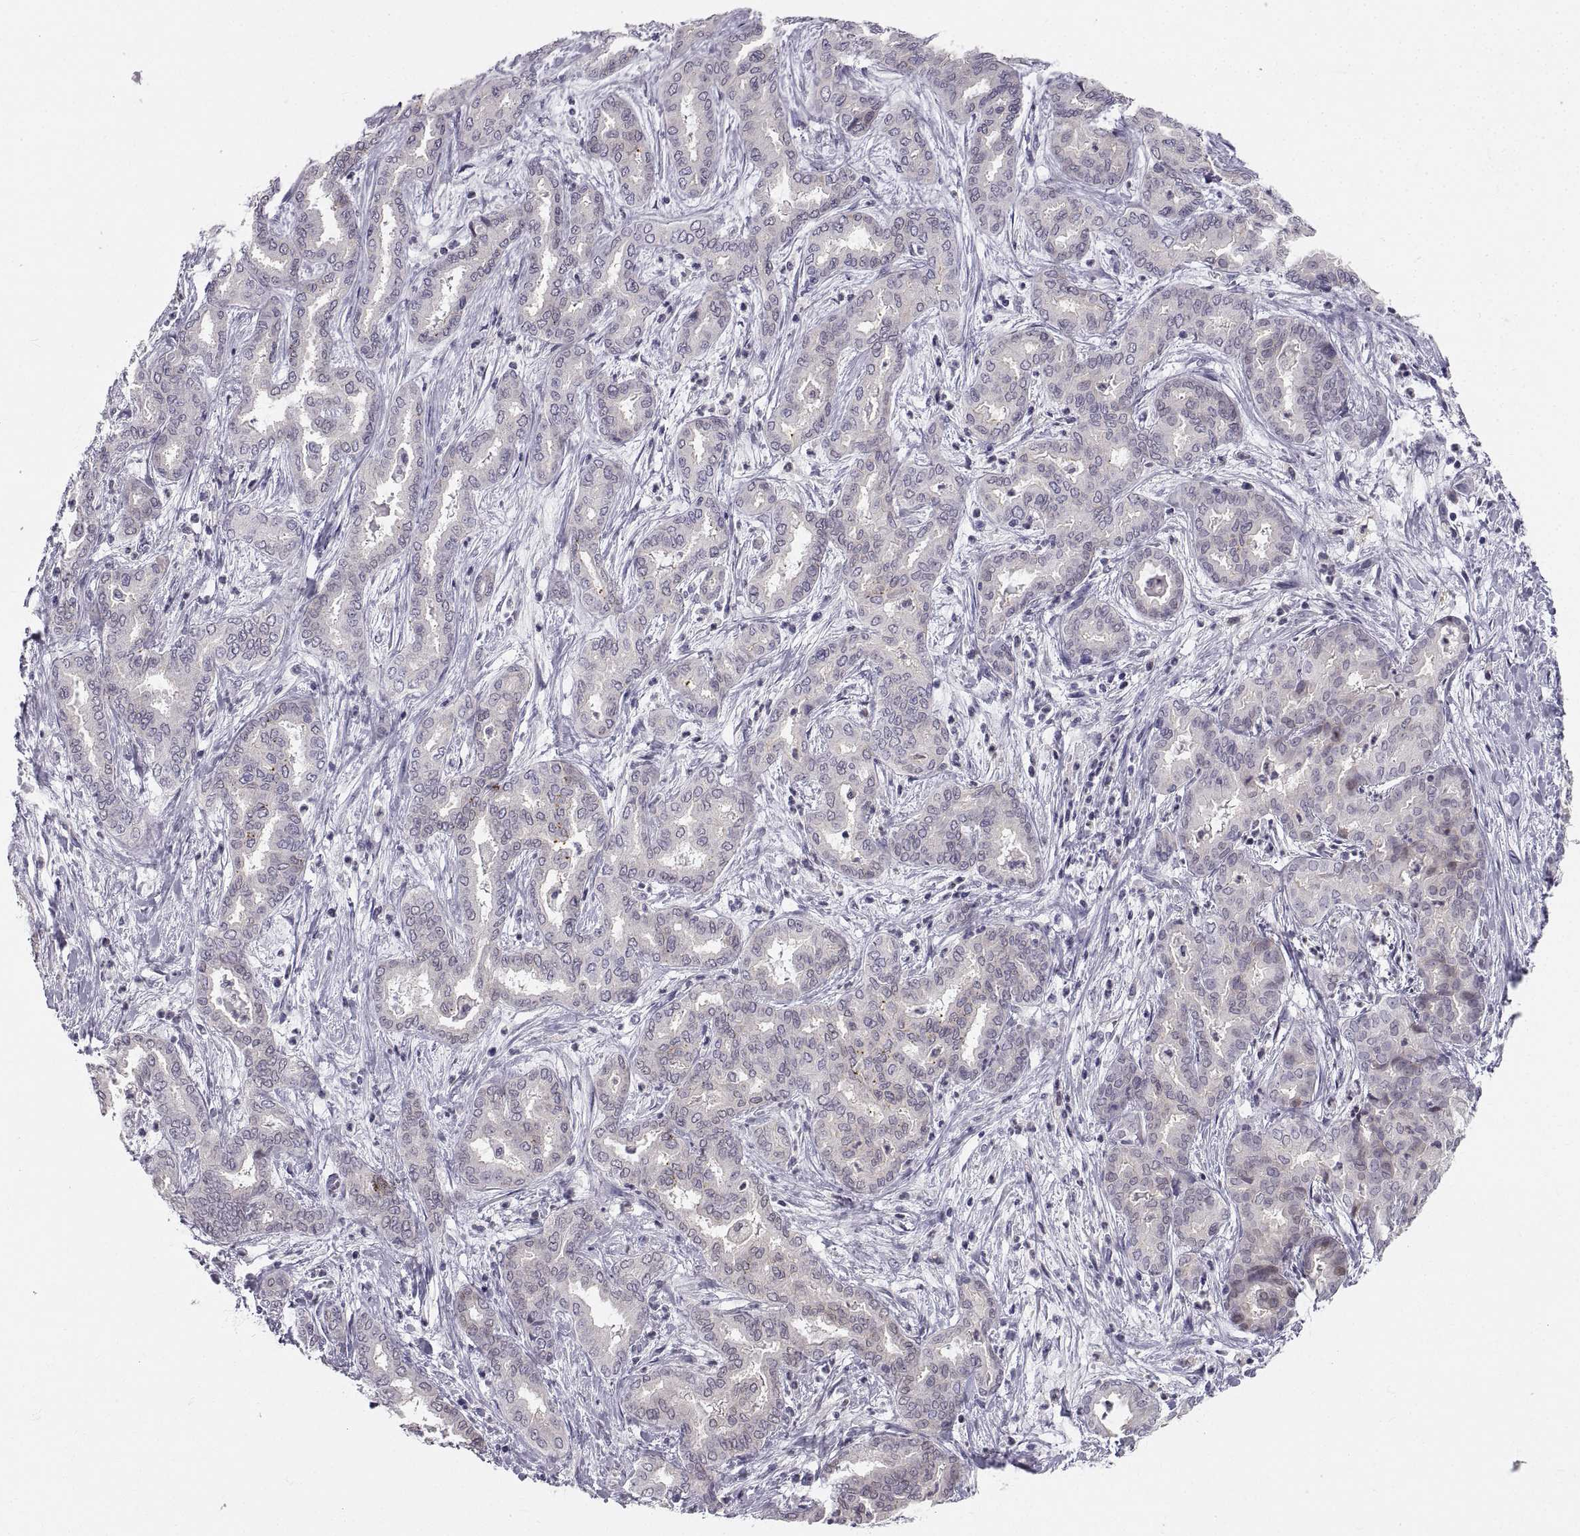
{"staining": {"intensity": "negative", "quantity": "none", "location": "none"}, "tissue": "liver cancer", "cell_type": "Tumor cells", "image_type": "cancer", "snomed": [{"axis": "morphology", "description": "Cholangiocarcinoma"}, {"axis": "topography", "description": "Liver"}], "caption": "The histopathology image reveals no staining of tumor cells in liver cancer (cholangiocarcinoma). The staining is performed using DAB brown chromogen with nuclei counter-stained in using hematoxylin.", "gene": "ZNF185", "patient": {"sex": "female", "age": 64}}